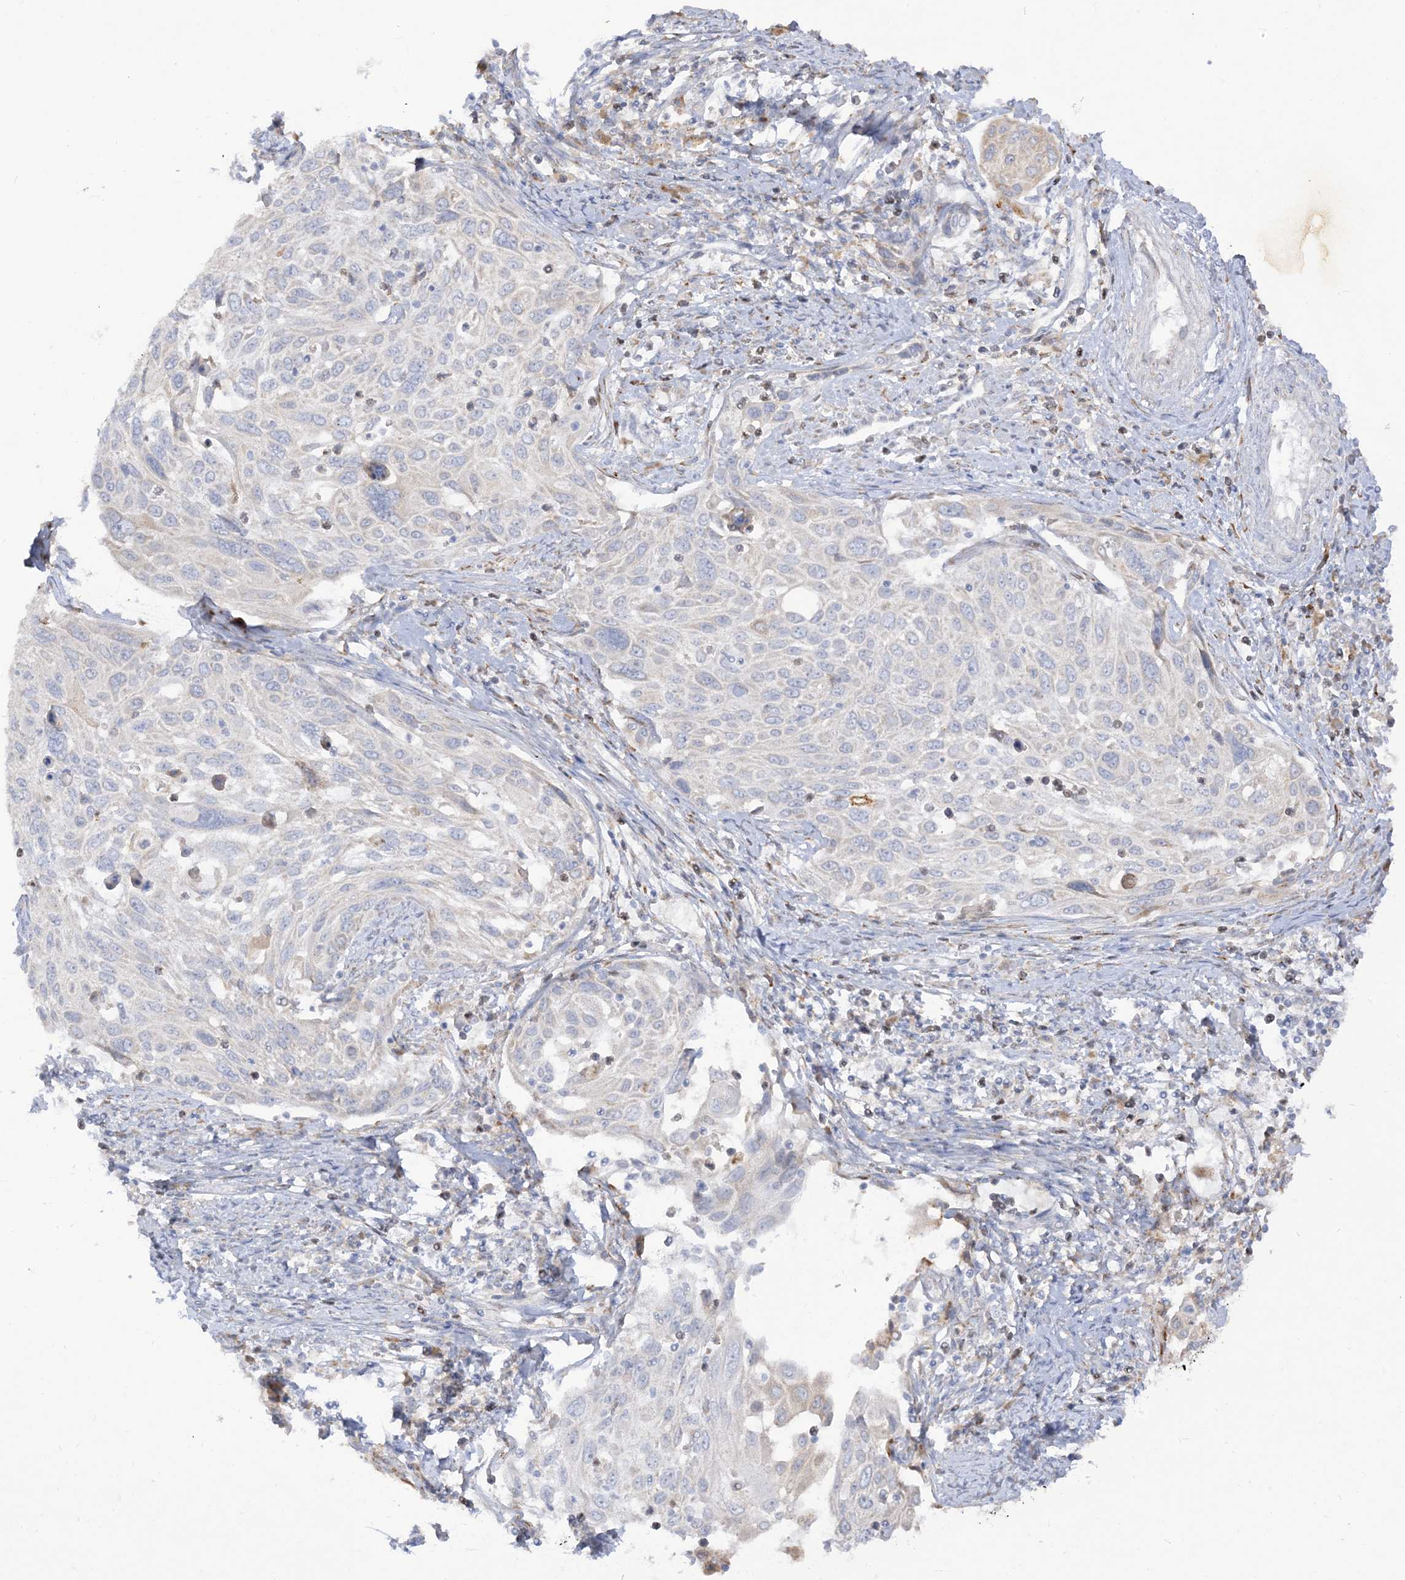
{"staining": {"intensity": "negative", "quantity": "none", "location": "none"}, "tissue": "cervical cancer", "cell_type": "Tumor cells", "image_type": "cancer", "snomed": [{"axis": "morphology", "description": "Squamous cell carcinoma, NOS"}, {"axis": "topography", "description": "Cervix"}], "caption": "The micrograph shows no significant positivity in tumor cells of cervical cancer.", "gene": "LOXL3", "patient": {"sex": "female", "age": 70}}